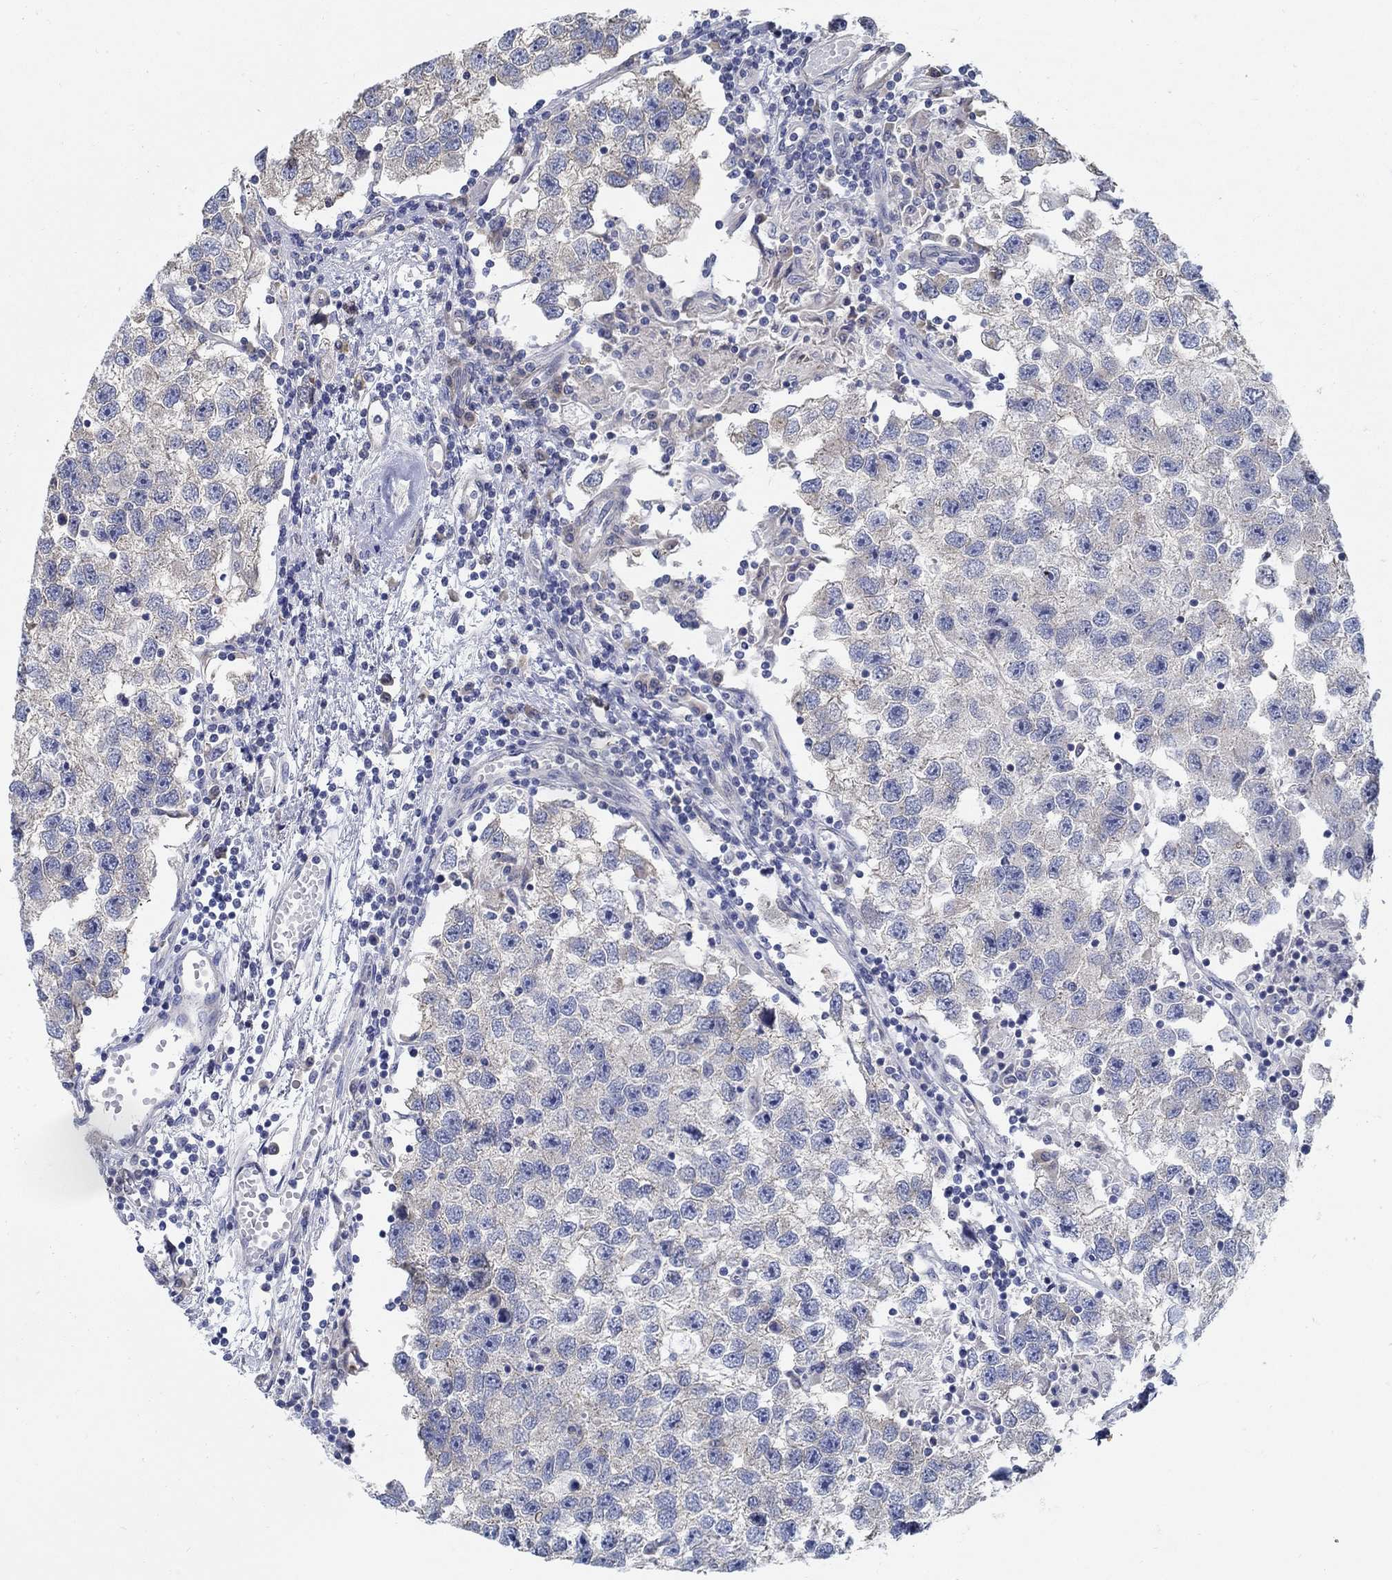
{"staining": {"intensity": "negative", "quantity": "none", "location": "none"}, "tissue": "testis cancer", "cell_type": "Tumor cells", "image_type": "cancer", "snomed": [{"axis": "morphology", "description": "Seminoma, NOS"}, {"axis": "topography", "description": "Testis"}], "caption": "Tumor cells are negative for brown protein staining in testis seminoma.", "gene": "C15orf39", "patient": {"sex": "male", "age": 26}}